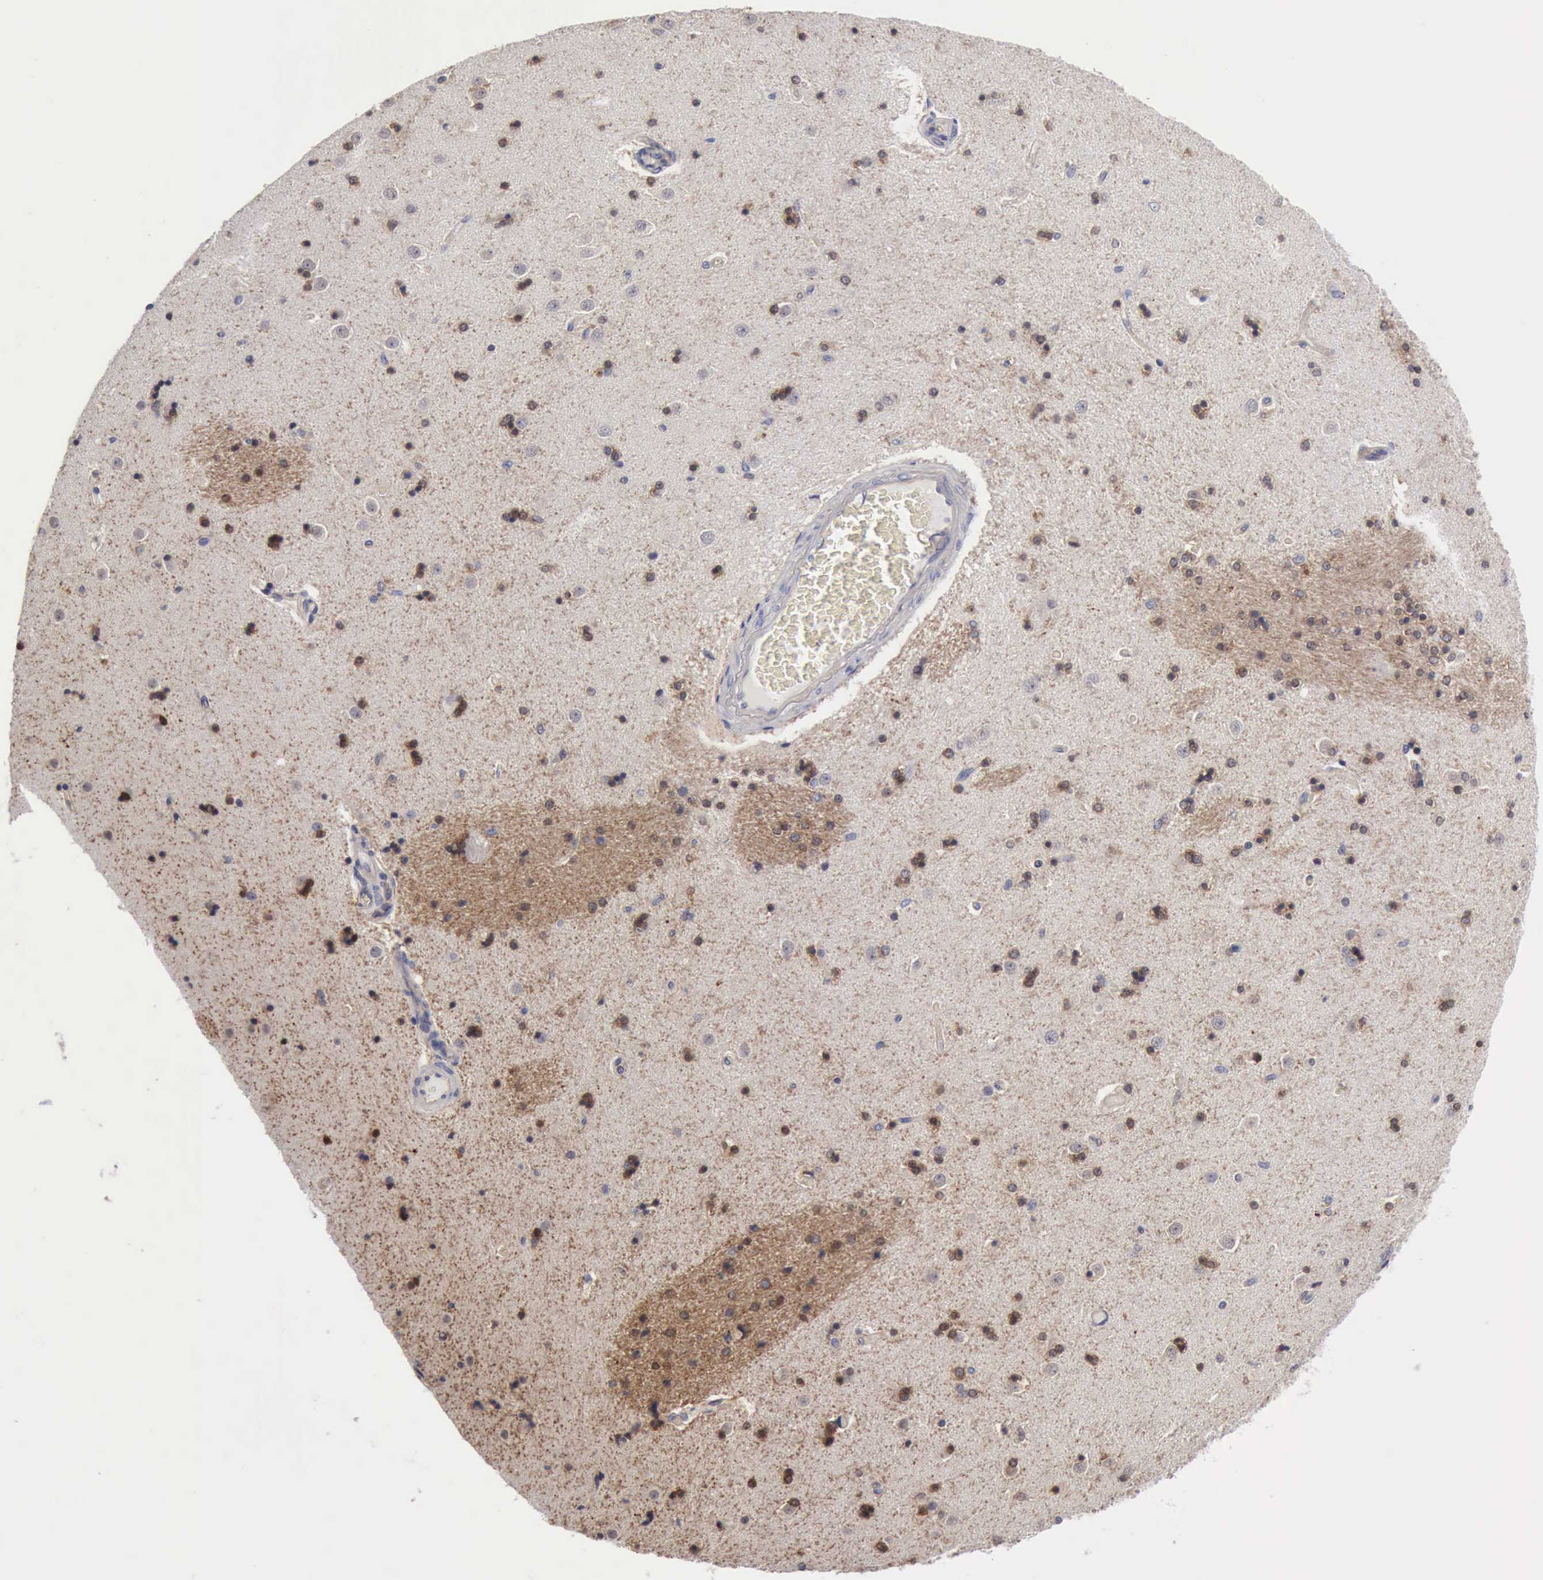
{"staining": {"intensity": "weak", "quantity": "<25%", "location": "cytoplasmic/membranous"}, "tissue": "caudate", "cell_type": "Glial cells", "image_type": "normal", "snomed": [{"axis": "morphology", "description": "Normal tissue, NOS"}, {"axis": "topography", "description": "Lateral ventricle wall"}], "caption": "An image of caudate stained for a protein reveals no brown staining in glial cells. The staining is performed using DAB brown chromogen with nuclei counter-stained in using hematoxylin.", "gene": "RDX", "patient": {"sex": "female", "age": 54}}